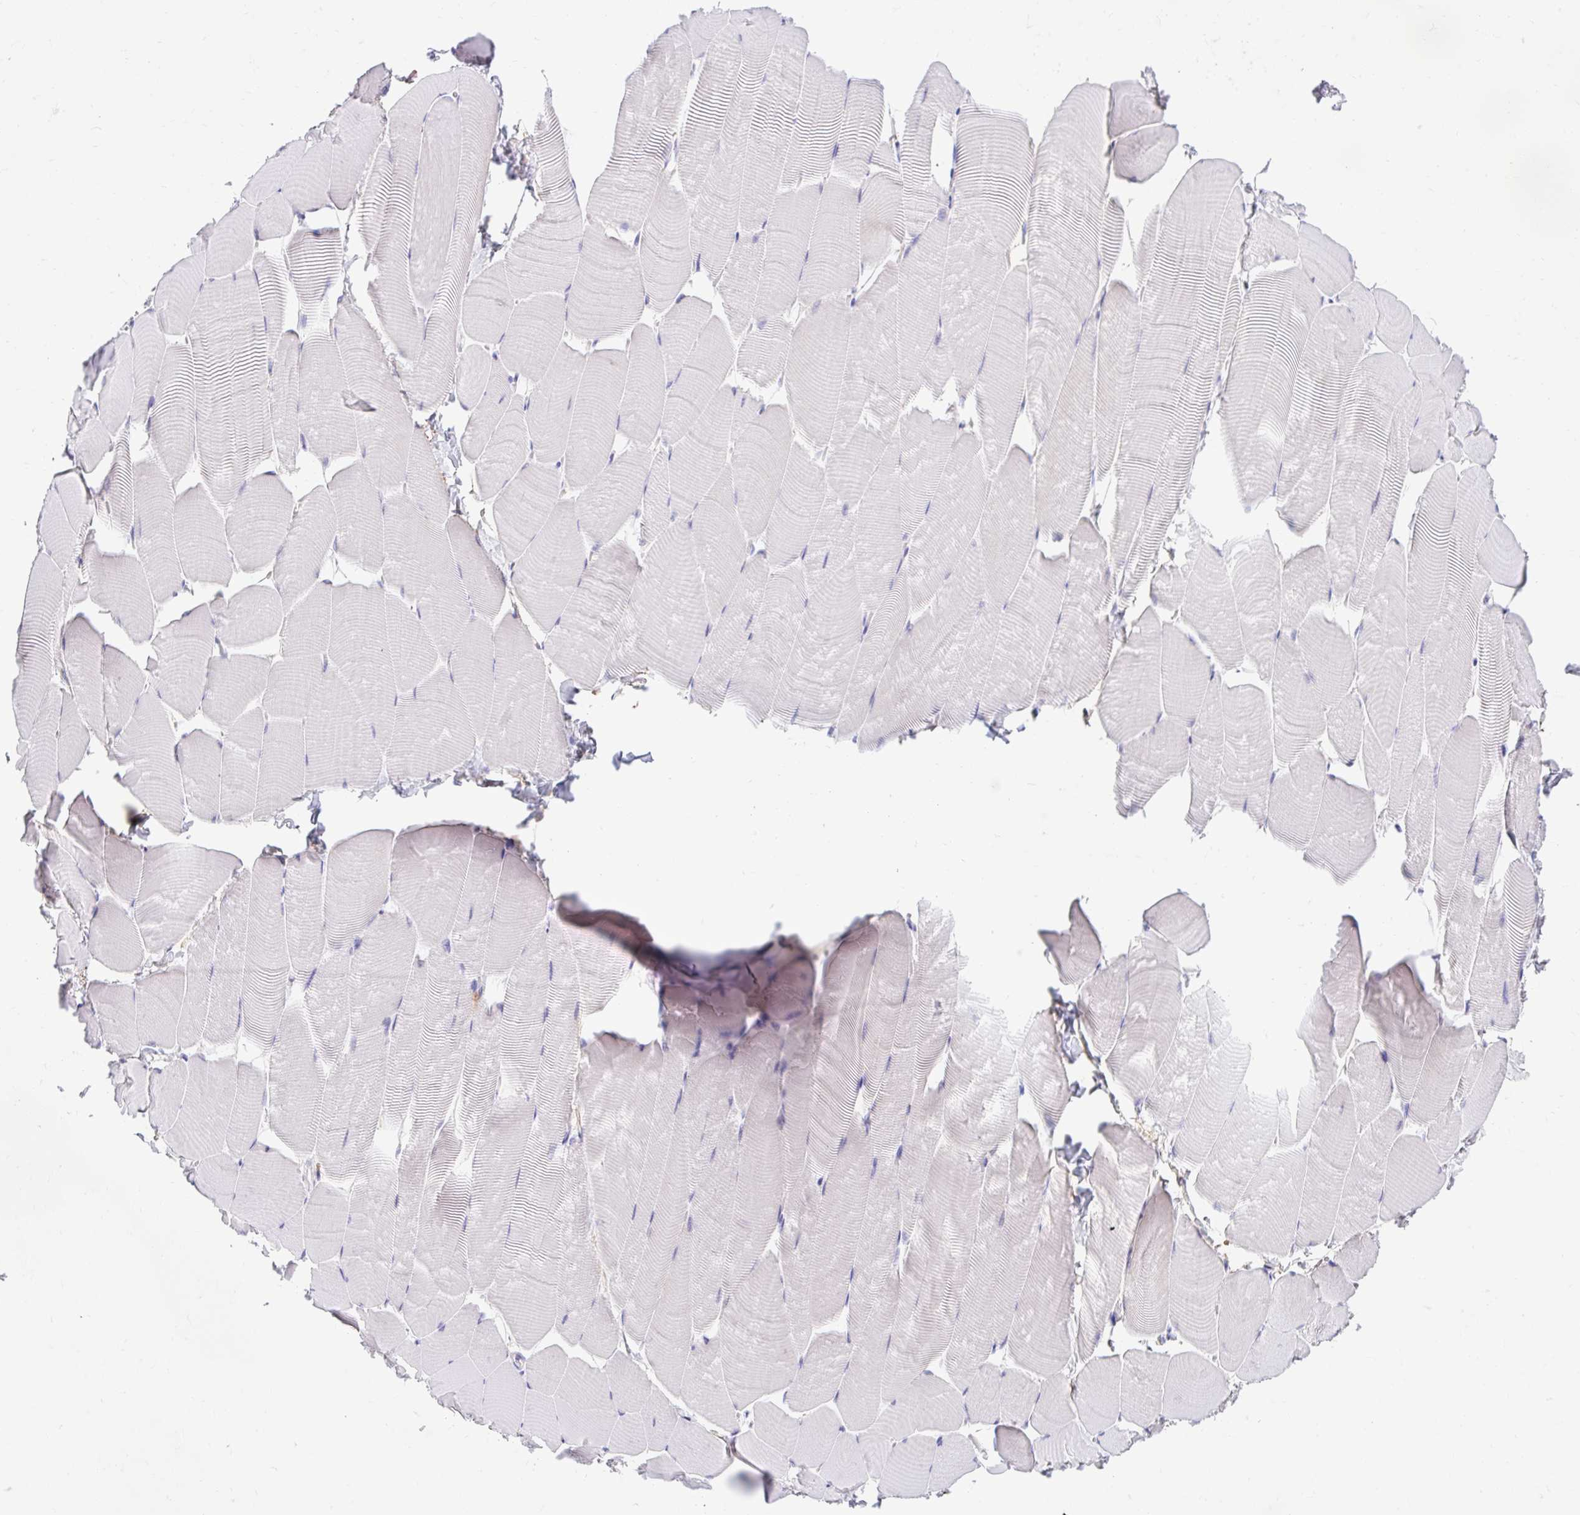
{"staining": {"intensity": "negative", "quantity": "none", "location": "none"}, "tissue": "skeletal muscle", "cell_type": "Myocytes", "image_type": "normal", "snomed": [{"axis": "morphology", "description": "Normal tissue, NOS"}, {"axis": "topography", "description": "Skeletal muscle"}], "caption": "DAB immunohistochemical staining of benign human skeletal muscle displays no significant positivity in myocytes. The staining was performed using DAB (3,3'-diaminobenzidine) to visualize the protein expression in brown, while the nuclei were stained in blue with hematoxylin (Magnification: 20x).", "gene": "ZNF33A", "patient": {"sex": "male", "age": 25}}